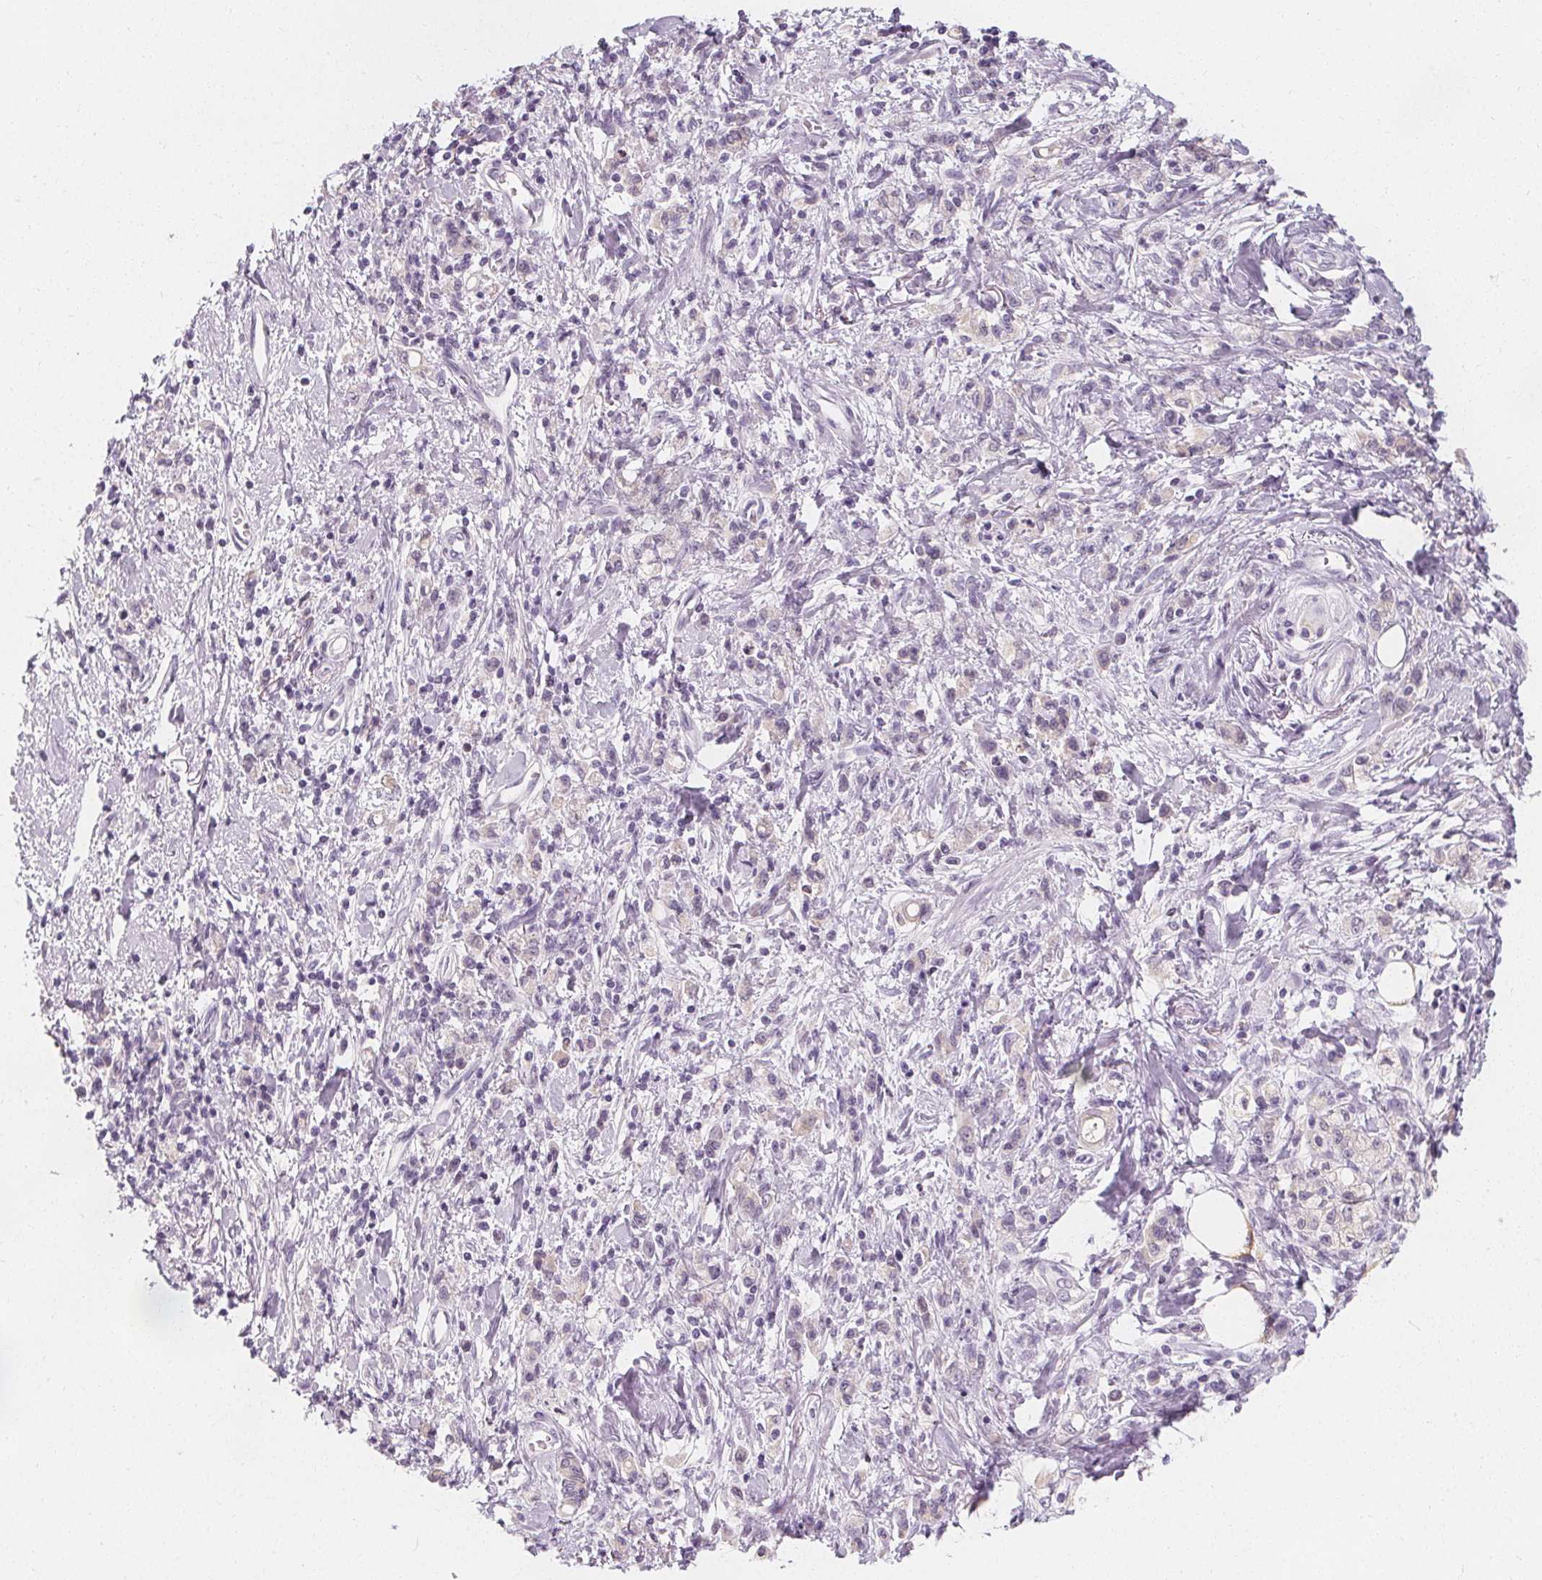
{"staining": {"intensity": "negative", "quantity": "none", "location": "none"}, "tissue": "stomach cancer", "cell_type": "Tumor cells", "image_type": "cancer", "snomed": [{"axis": "morphology", "description": "Adenocarcinoma, NOS"}, {"axis": "topography", "description": "Stomach"}], "caption": "This image is of adenocarcinoma (stomach) stained with immunohistochemistry to label a protein in brown with the nuclei are counter-stained blue. There is no positivity in tumor cells.", "gene": "UGP2", "patient": {"sex": "male", "age": 77}}